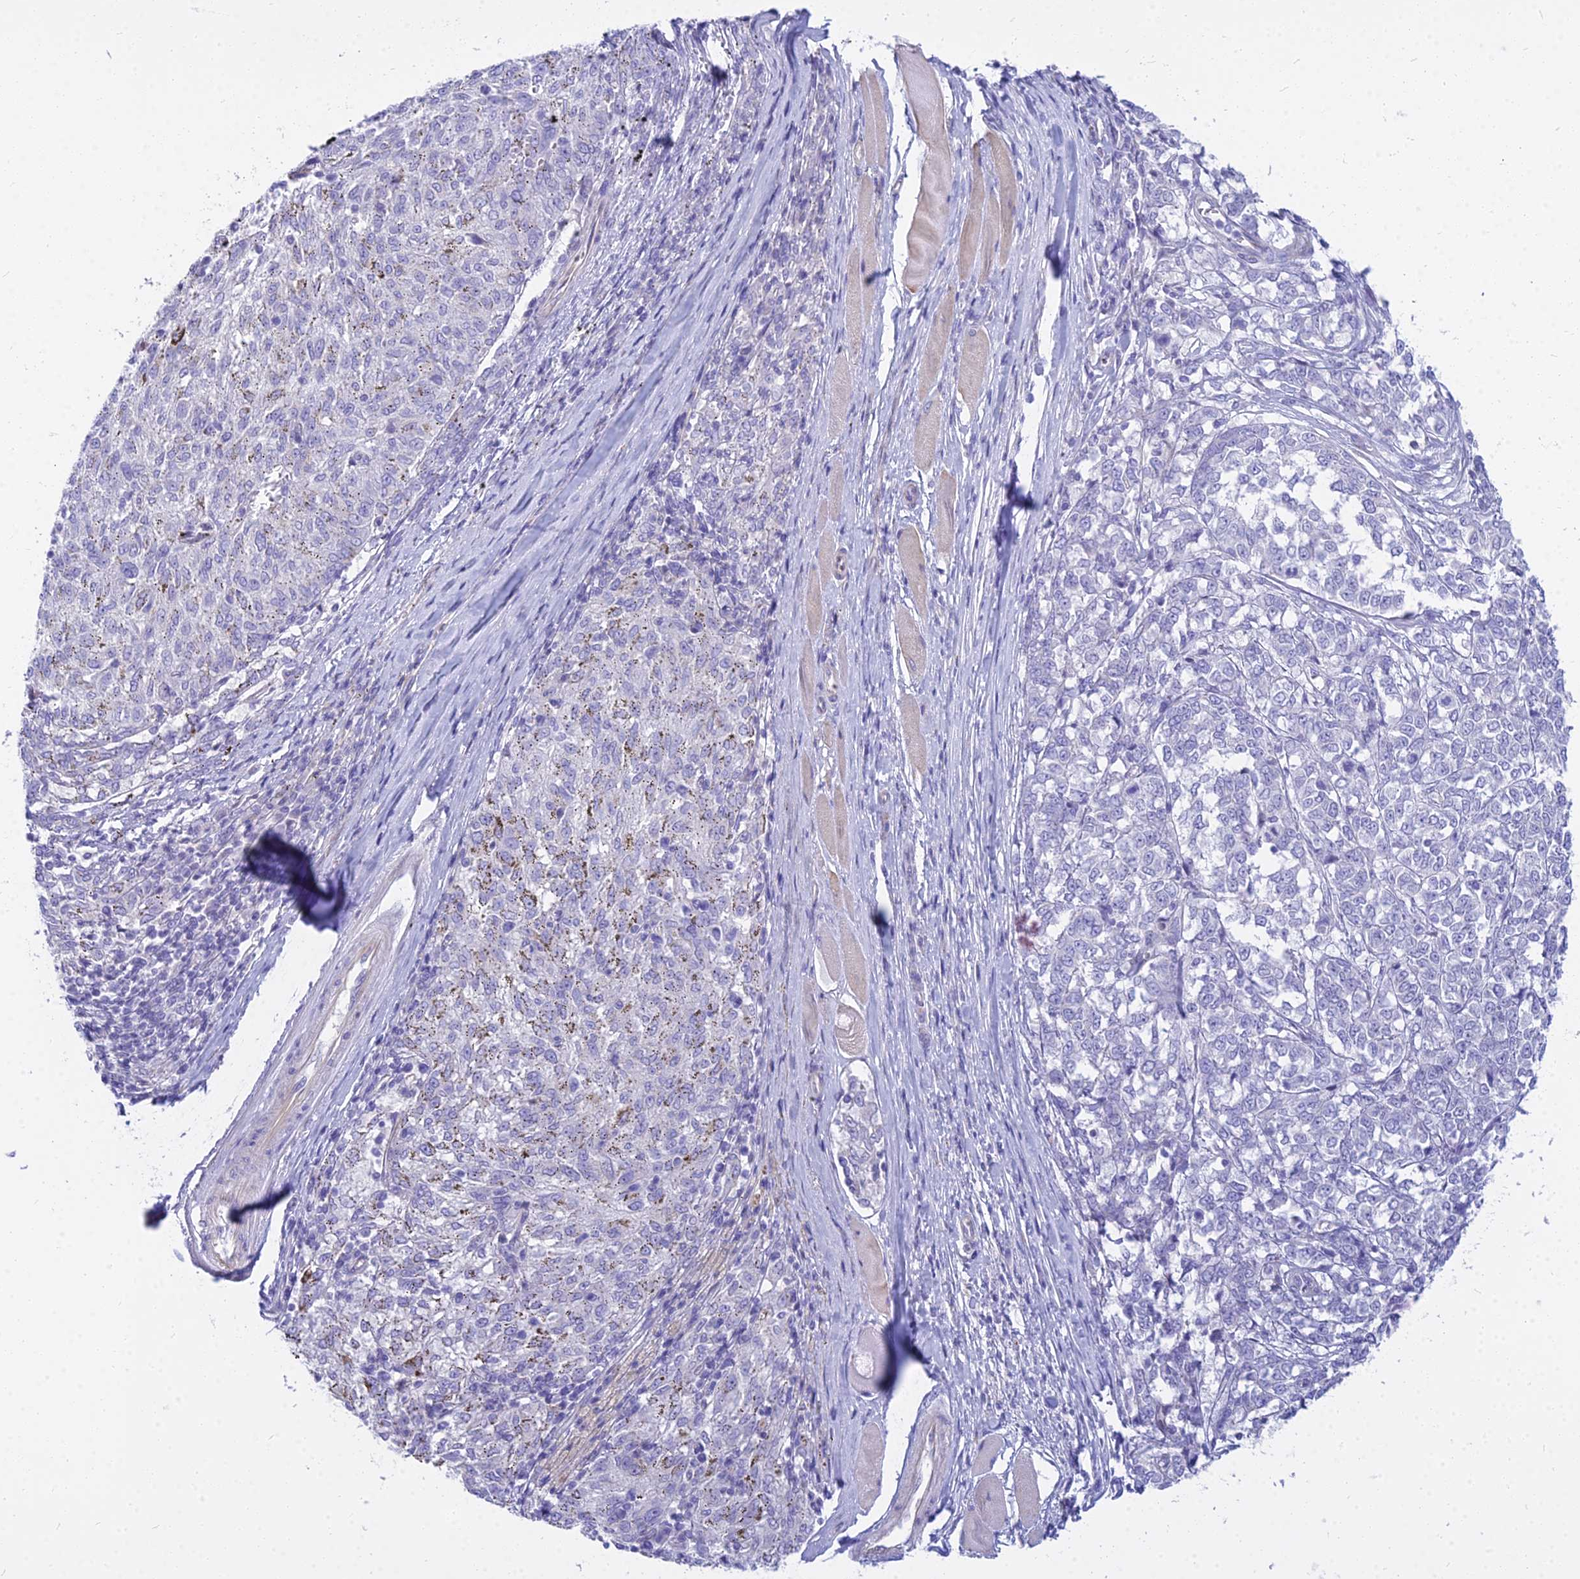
{"staining": {"intensity": "negative", "quantity": "none", "location": "none"}, "tissue": "melanoma", "cell_type": "Tumor cells", "image_type": "cancer", "snomed": [{"axis": "morphology", "description": "Malignant melanoma, NOS"}, {"axis": "topography", "description": "Skin"}], "caption": "Immunohistochemistry of malignant melanoma demonstrates no staining in tumor cells.", "gene": "SMIM24", "patient": {"sex": "female", "age": 72}}